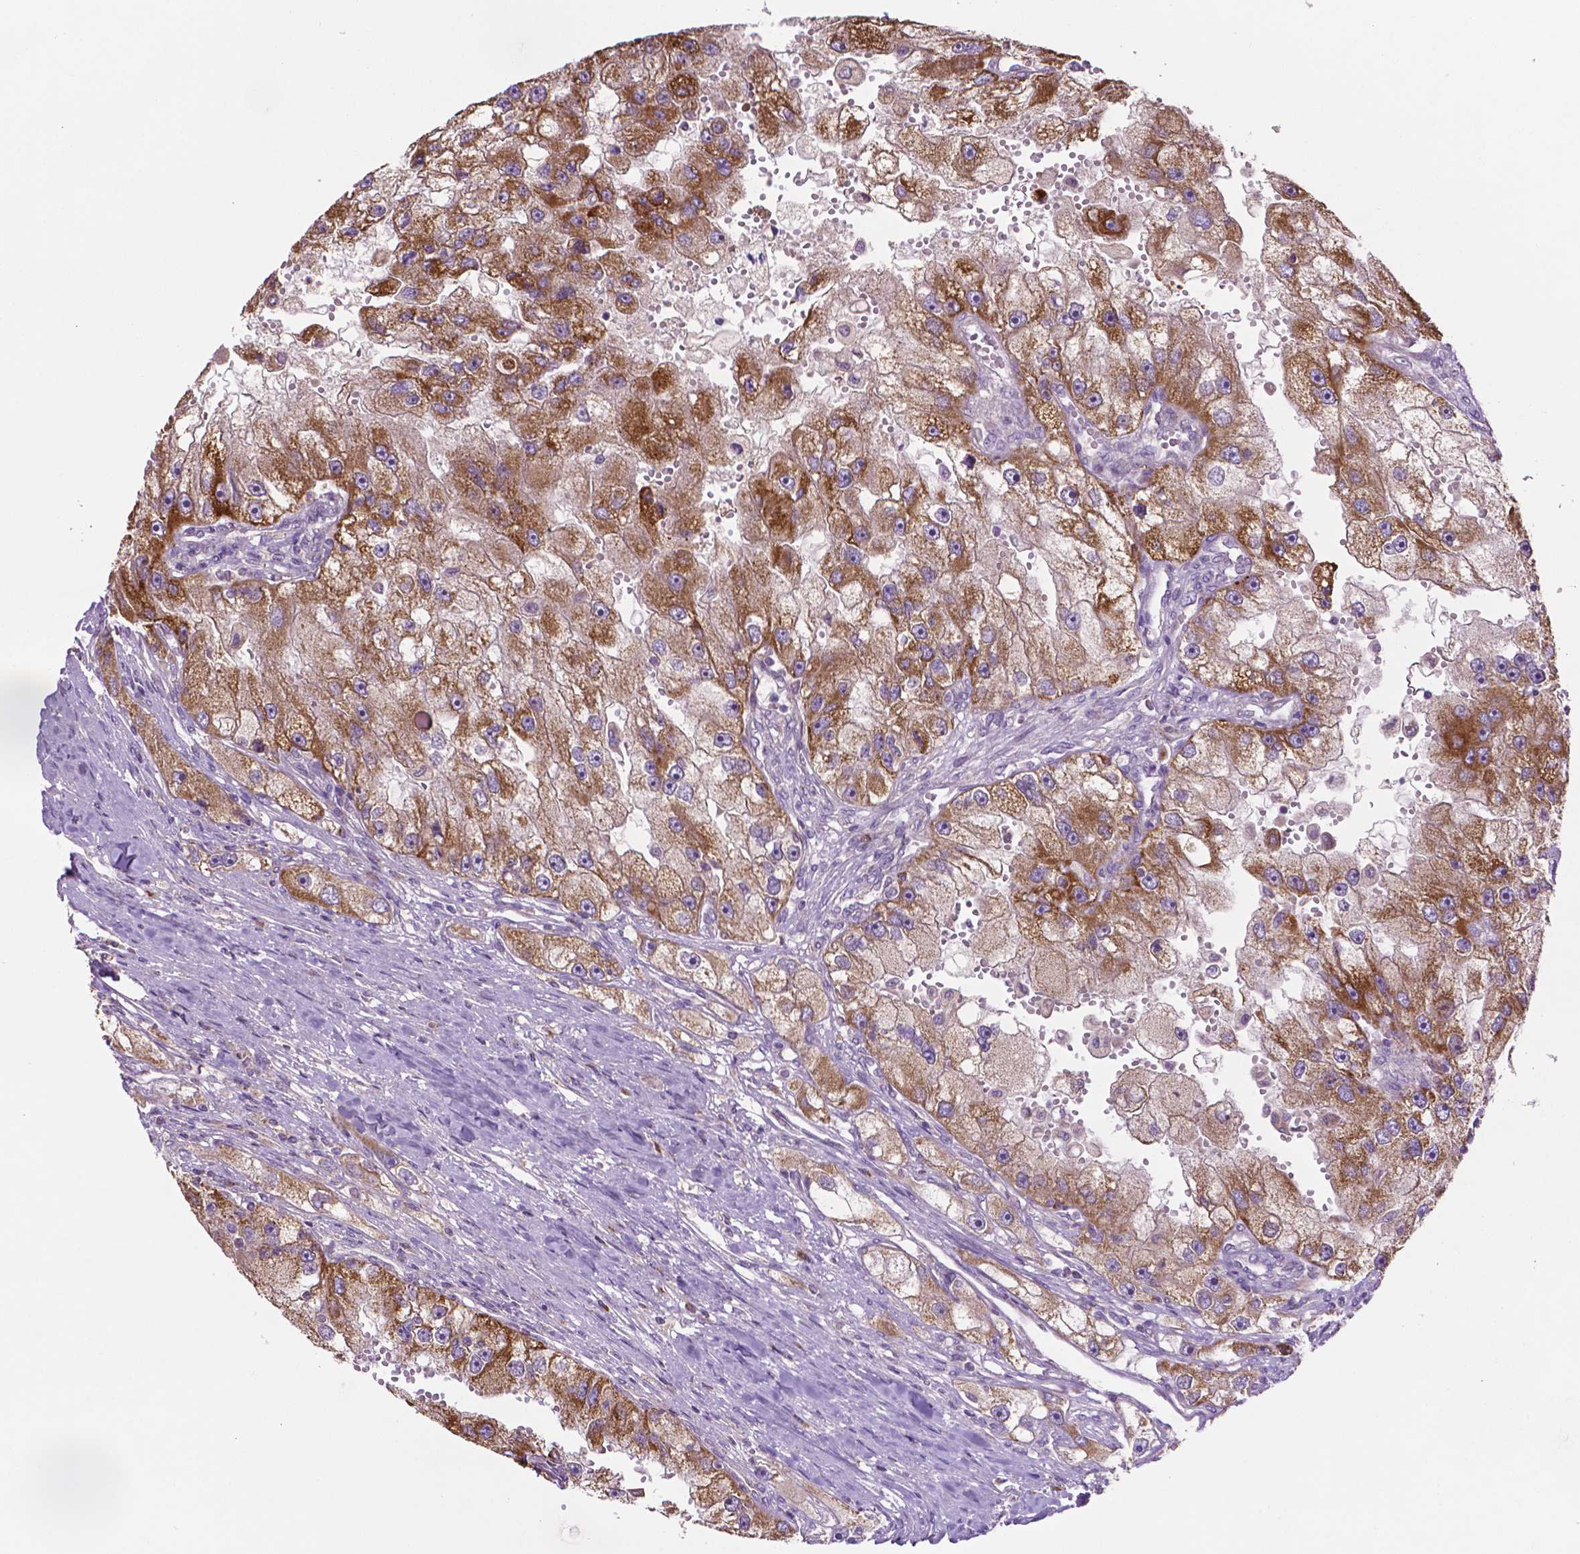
{"staining": {"intensity": "strong", "quantity": ">75%", "location": "cytoplasmic/membranous"}, "tissue": "renal cancer", "cell_type": "Tumor cells", "image_type": "cancer", "snomed": [{"axis": "morphology", "description": "Adenocarcinoma, NOS"}, {"axis": "topography", "description": "Kidney"}], "caption": "Protein expression by immunohistochemistry shows strong cytoplasmic/membranous expression in approximately >75% of tumor cells in renal cancer. (DAB = brown stain, brightfield microscopy at high magnification).", "gene": "ILVBL", "patient": {"sex": "male", "age": 63}}